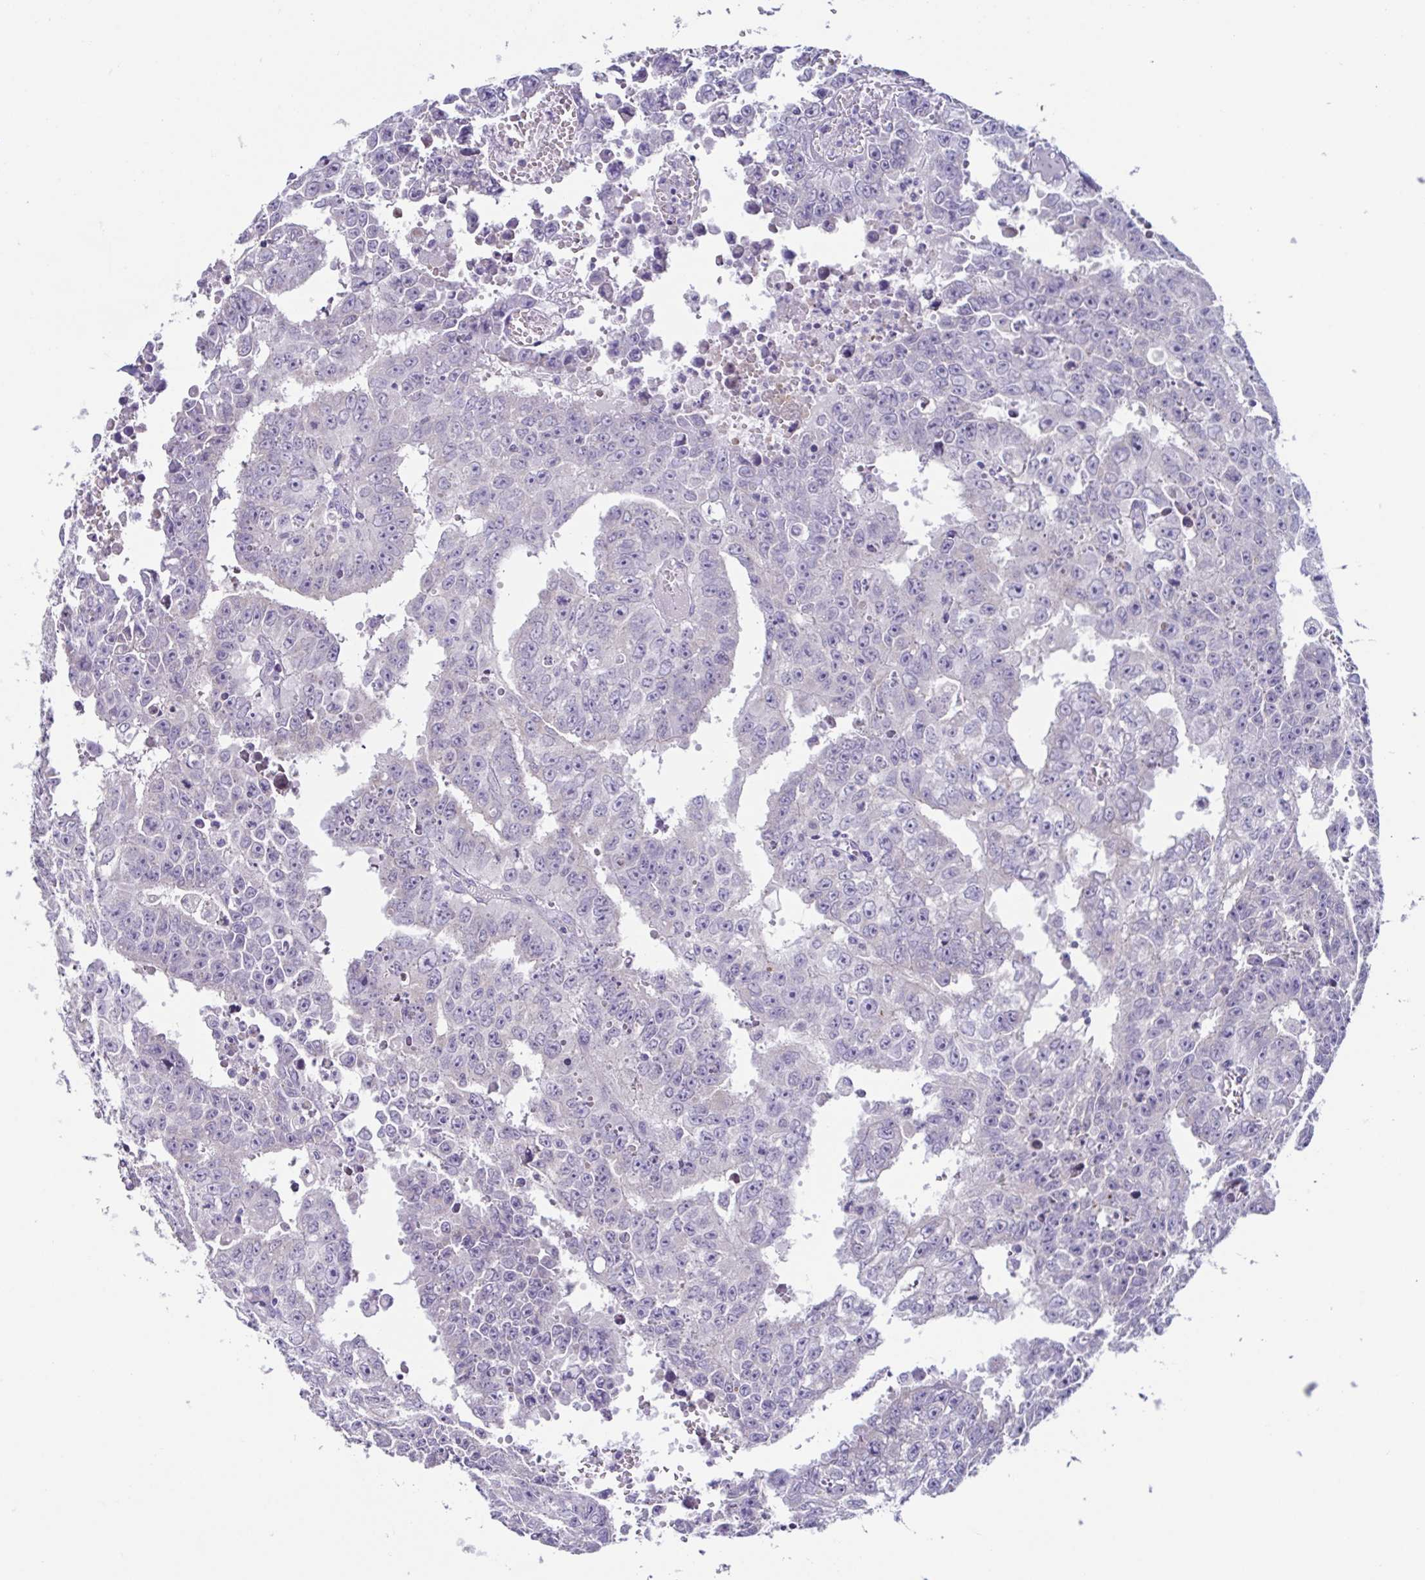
{"staining": {"intensity": "negative", "quantity": "none", "location": "none"}, "tissue": "testis cancer", "cell_type": "Tumor cells", "image_type": "cancer", "snomed": [{"axis": "morphology", "description": "Carcinoma, Embryonal, NOS"}, {"axis": "morphology", "description": "Teratoma, malignant, NOS"}, {"axis": "topography", "description": "Testis"}], "caption": "Immunohistochemistry micrograph of testis teratoma (malignant) stained for a protein (brown), which displays no expression in tumor cells. (Brightfield microscopy of DAB (3,3'-diaminobenzidine) immunohistochemistry at high magnification).", "gene": "RDH11", "patient": {"sex": "male", "age": 24}}